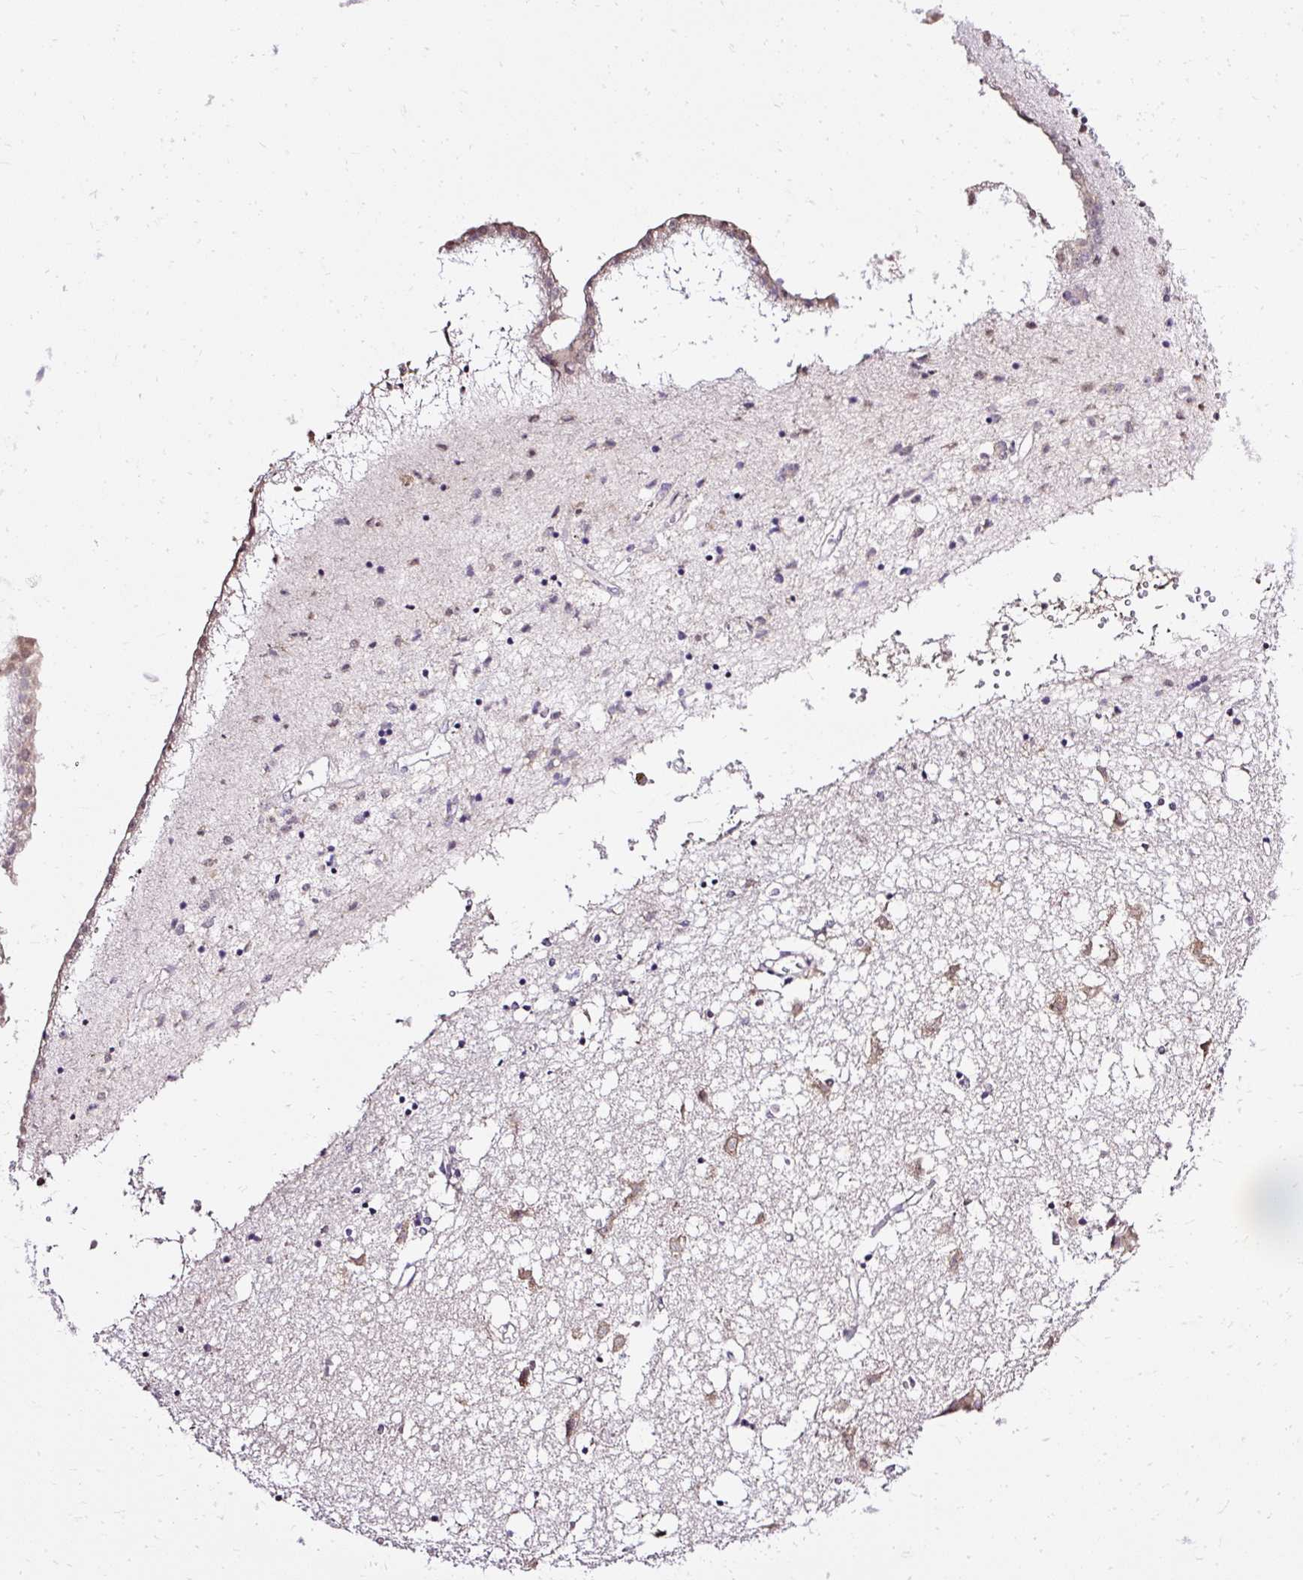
{"staining": {"intensity": "weak", "quantity": "<25%", "location": "cytoplasmic/membranous"}, "tissue": "caudate", "cell_type": "Glial cells", "image_type": "normal", "snomed": [{"axis": "morphology", "description": "Normal tissue, NOS"}, {"axis": "topography", "description": "Lateral ventricle wall"}], "caption": "The immunohistochemistry micrograph has no significant positivity in glial cells of caudate.", "gene": "SEC63", "patient": {"sex": "male", "age": 70}}